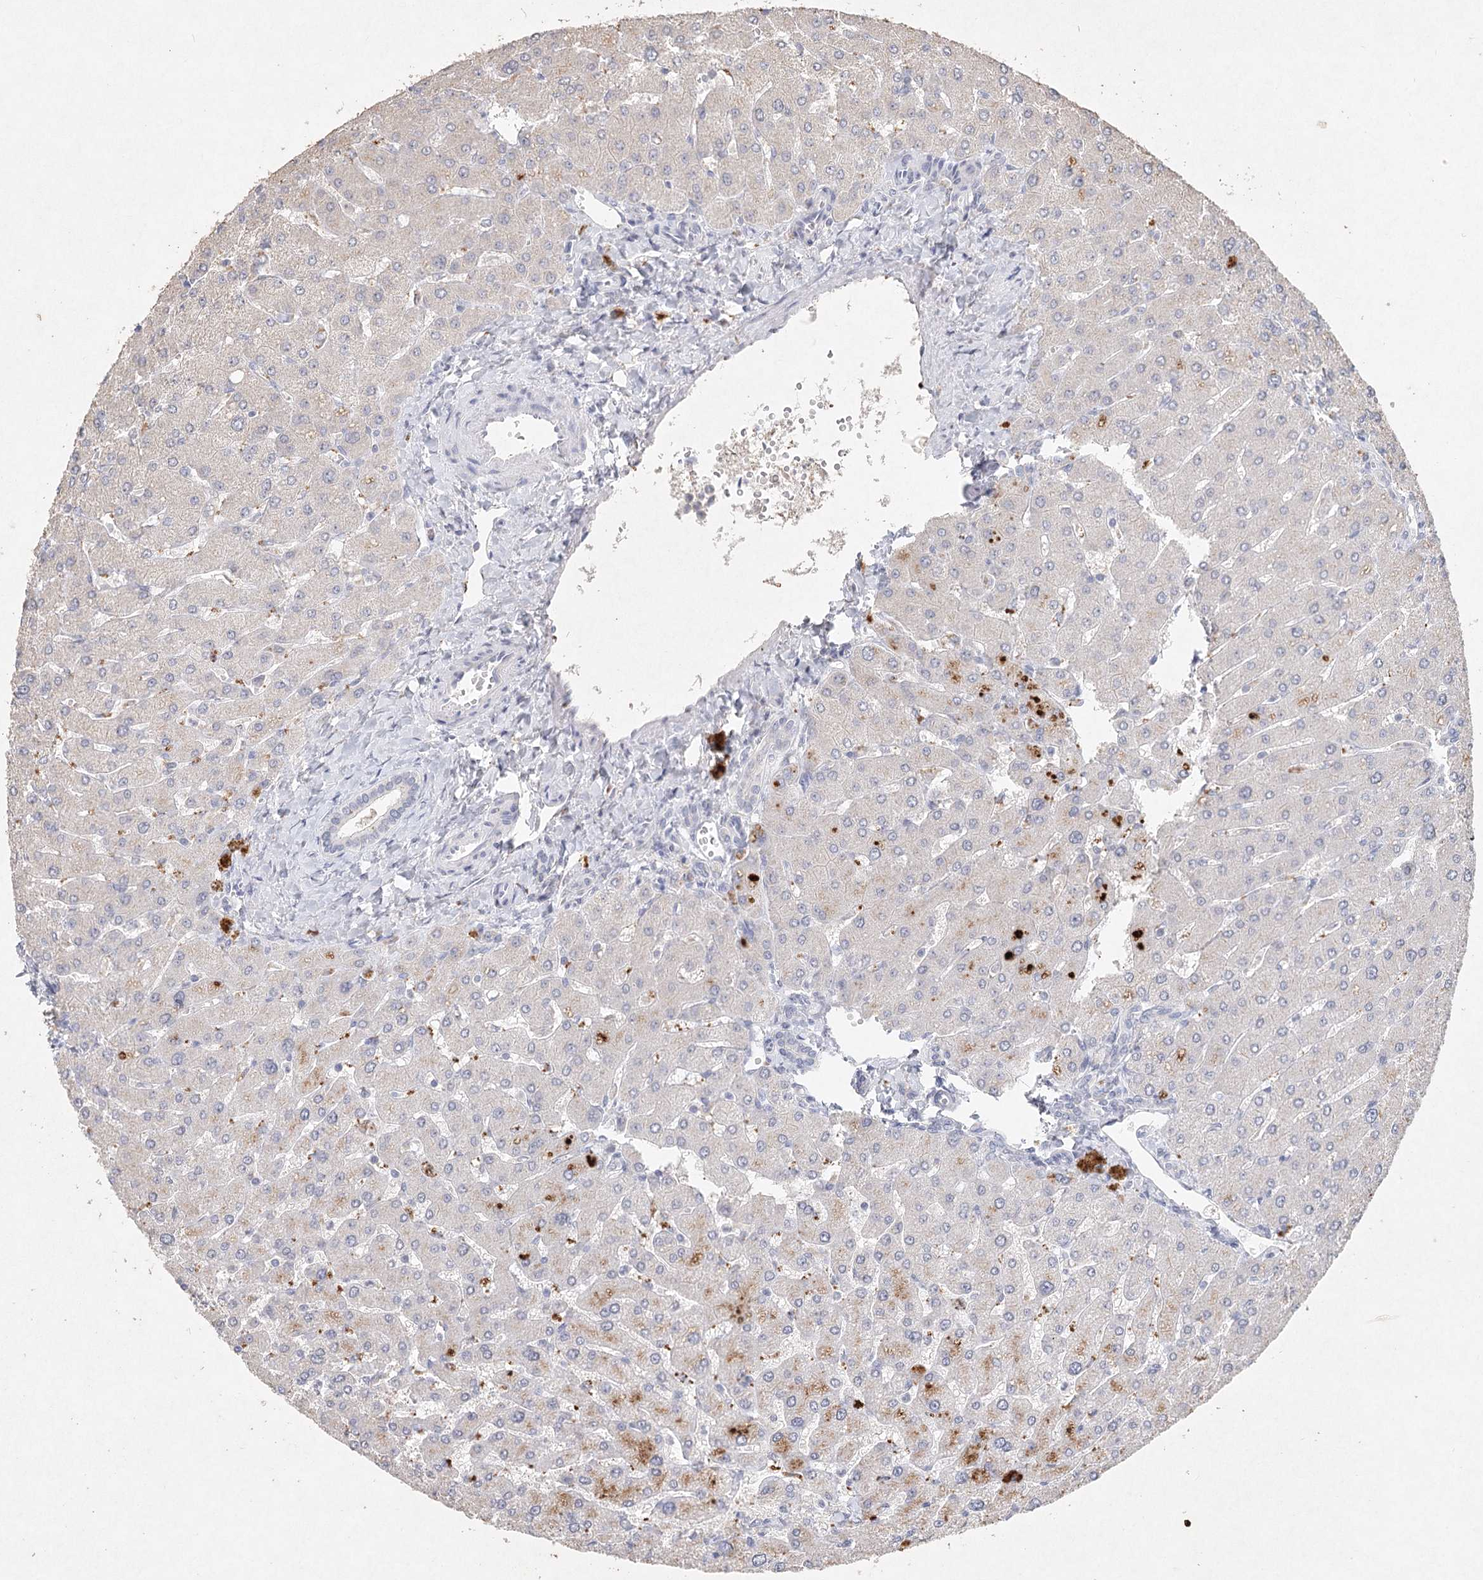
{"staining": {"intensity": "negative", "quantity": "none", "location": "none"}, "tissue": "liver", "cell_type": "Cholangiocytes", "image_type": "normal", "snomed": [{"axis": "morphology", "description": "Normal tissue, NOS"}, {"axis": "topography", "description": "Liver"}], "caption": "Histopathology image shows no significant protein expression in cholangiocytes of unremarkable liver. Brightfield microscopy of immunohistochemistry stained with DAB (brown) and hematoxylin (blue), captured at high magnification.", "gene": "ARSI", "patient": {"sex": "male", "age": 55}}